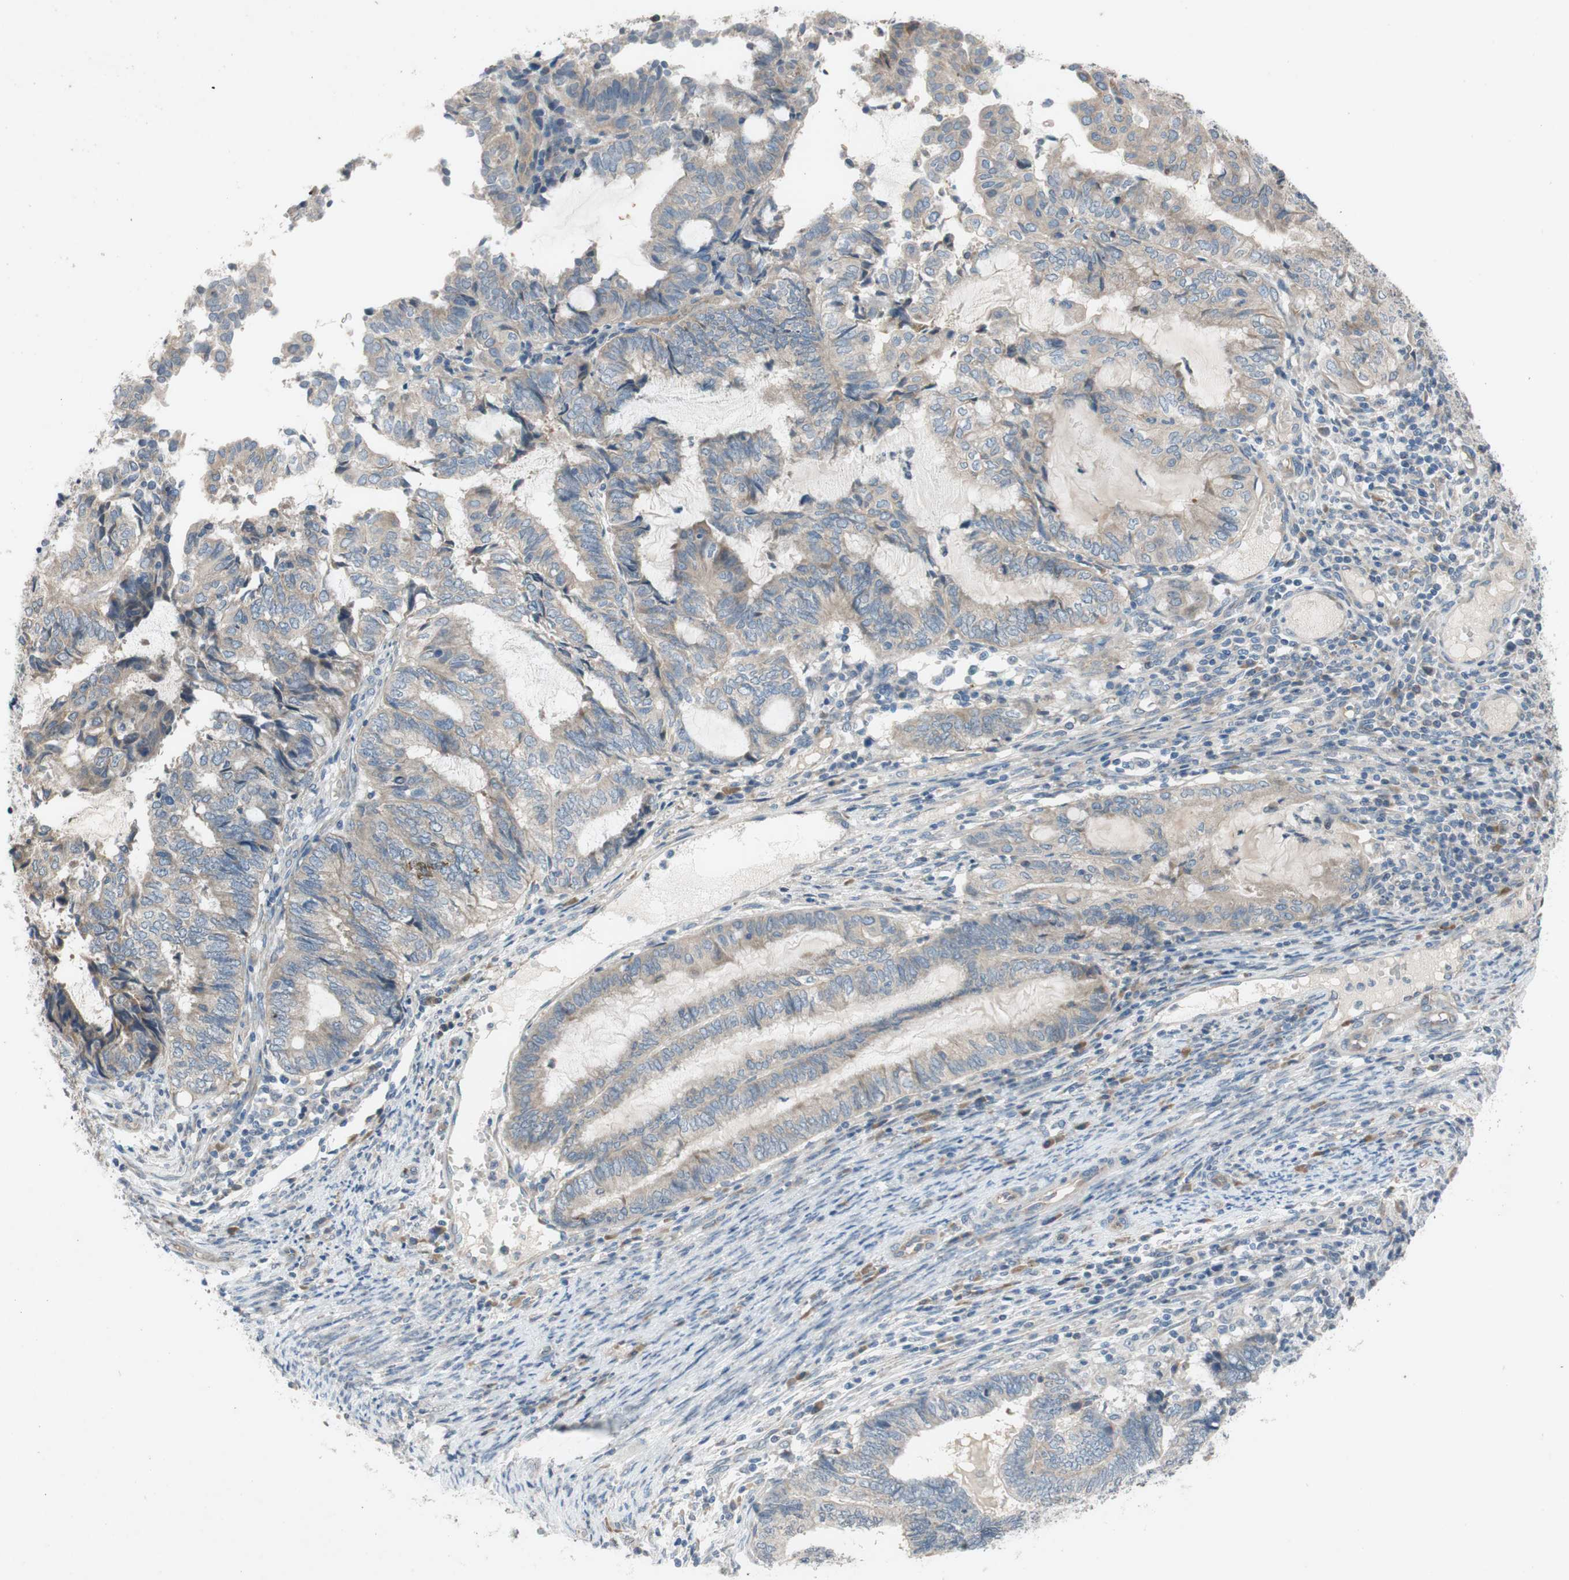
{"staining": {"intensity": "weak", "quantity": "25%-75%", "location": "cytoplasmic/membranous"}, "tissue": "endometrial cancer", "cell_type": "Tumor cells", "image_type": "cancer", "snomed": [{"axis": "morphology", "description": "Adenocarcinoma, NOS"}, {"axis": "topography", "description": "Uterus"}, {"axis": "topography", "description": "Endometrium"}], "caption": "Immunohistochemical staining of human endometrial cancer (adenocarcinoma) shows weak cytoplasmic/membranous protein staining in about 25%-75% of tumor cells.", "gene": "ADD2", "patient": {"sex": "female", "age": 70}}